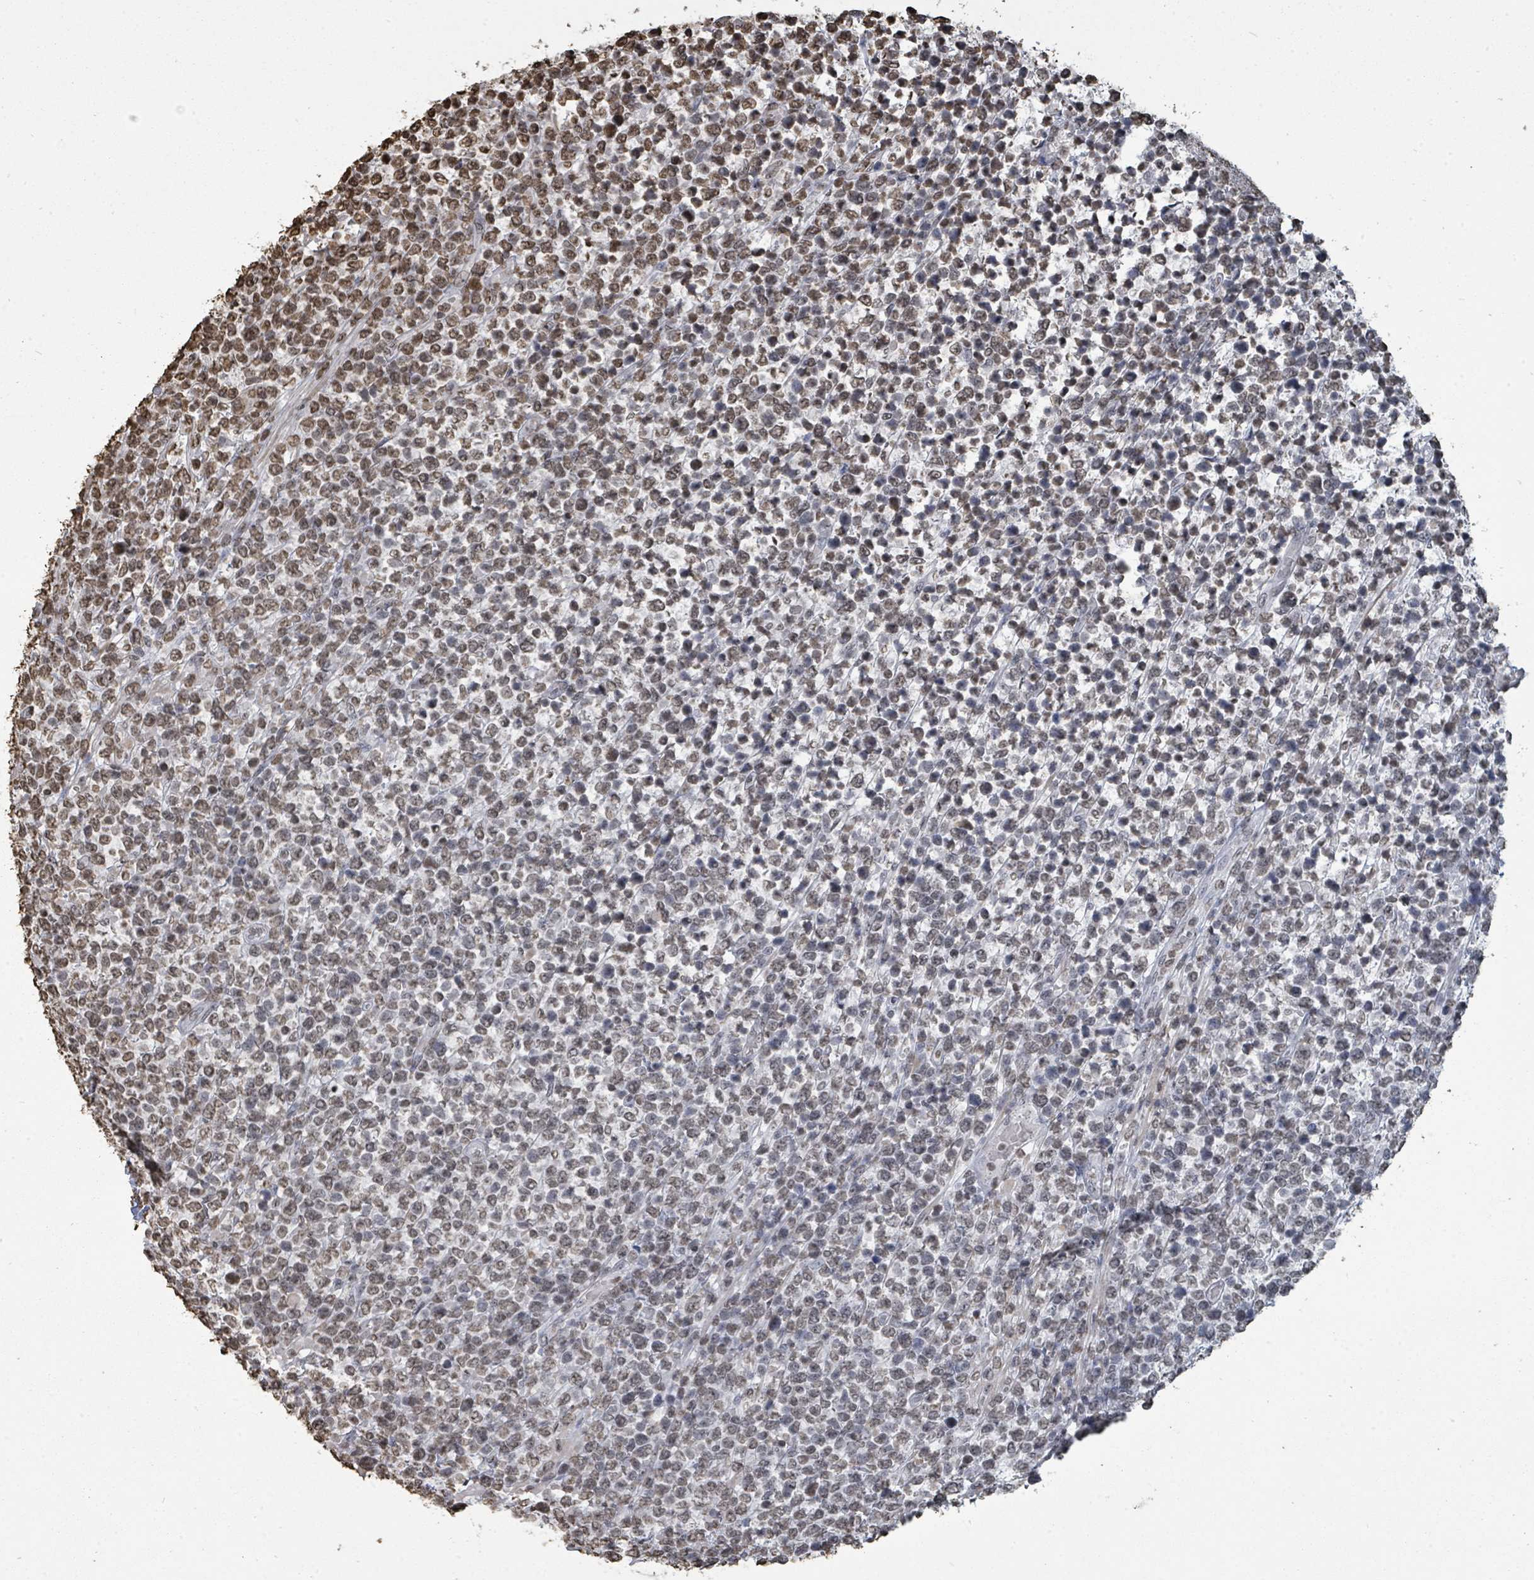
{"staining": {"intensity": "moderate", "quantity": "25%-75%", "location": "nuclear"}, "tissue": "lymphoma", "cell_type": "Tumor cells", "image_type": "cancer", "snomed": [{"axis": "morphology", "description": "Malignant lymphoma, non-Hodgkin's type, High grade"}, {"axis": "topography", "description": "Soft tissue"}], "caption": "Lymphoma stained with a protein marker reveals moderate staining in tumor cells.", "gene": "MRPS12", "patient": {"sex": "female", "age": 56}}